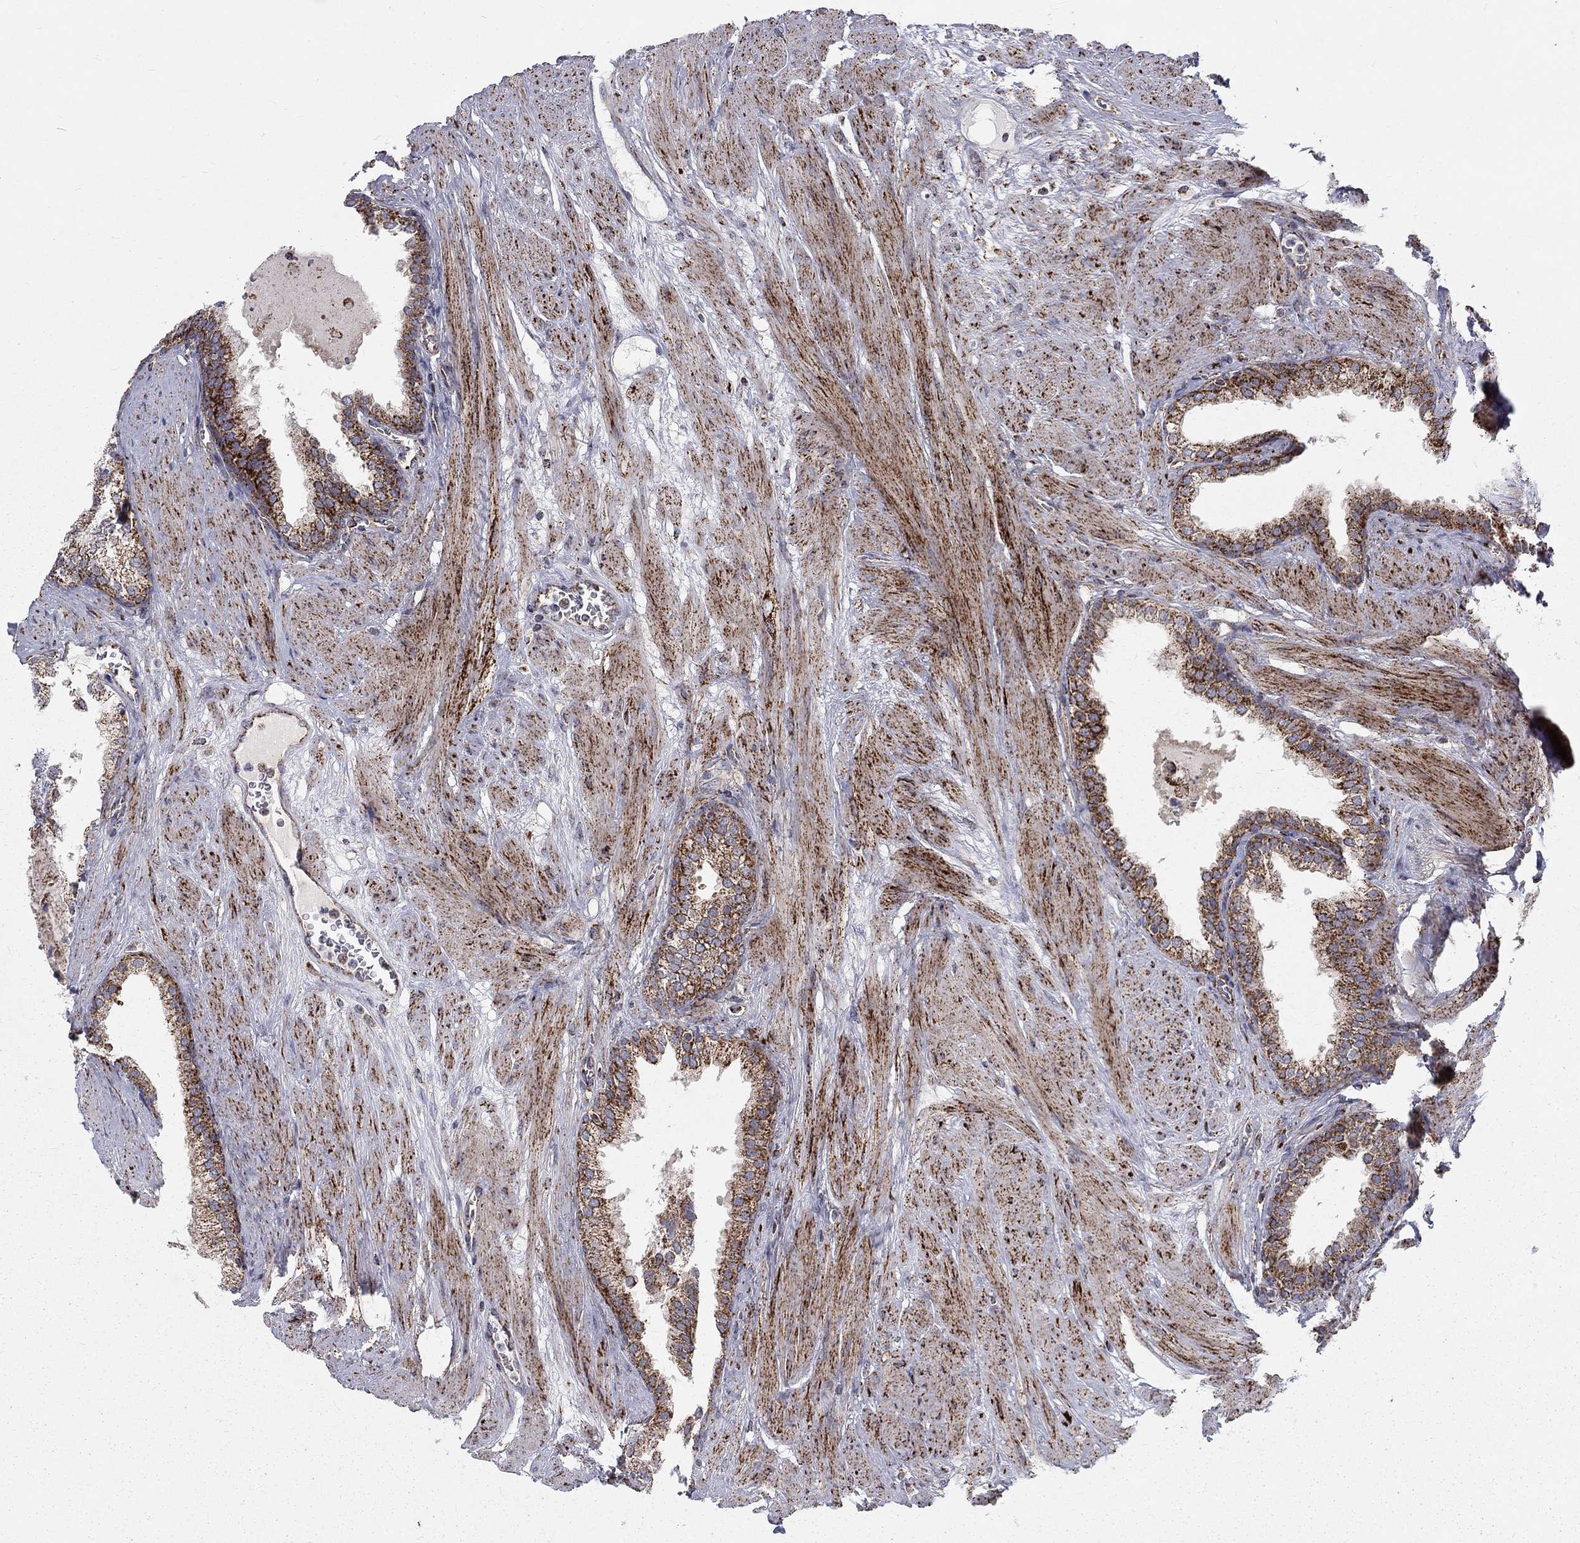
{"staining": {"intensity": "strong", "quantity": ">75%", "location": "cytoplasmic/membranous"}, "tissue": "prostate cancer", "cell_type": "Tumor cells", "image_type": "cancer", "snomed": [{"axis": "morphology", "description": "Adenocarcinoma, NOS"}, {"axis": "topography", "description": "Prostate"}], "caption": "The immunohistochemical stain shows strong cytoplasmic/membranous expression in tumor cells of prostate cancer (adenocarcinoma) tissue.", "gene": "ALDH1B1", "patient": {"sex": "male", "age": 69}}